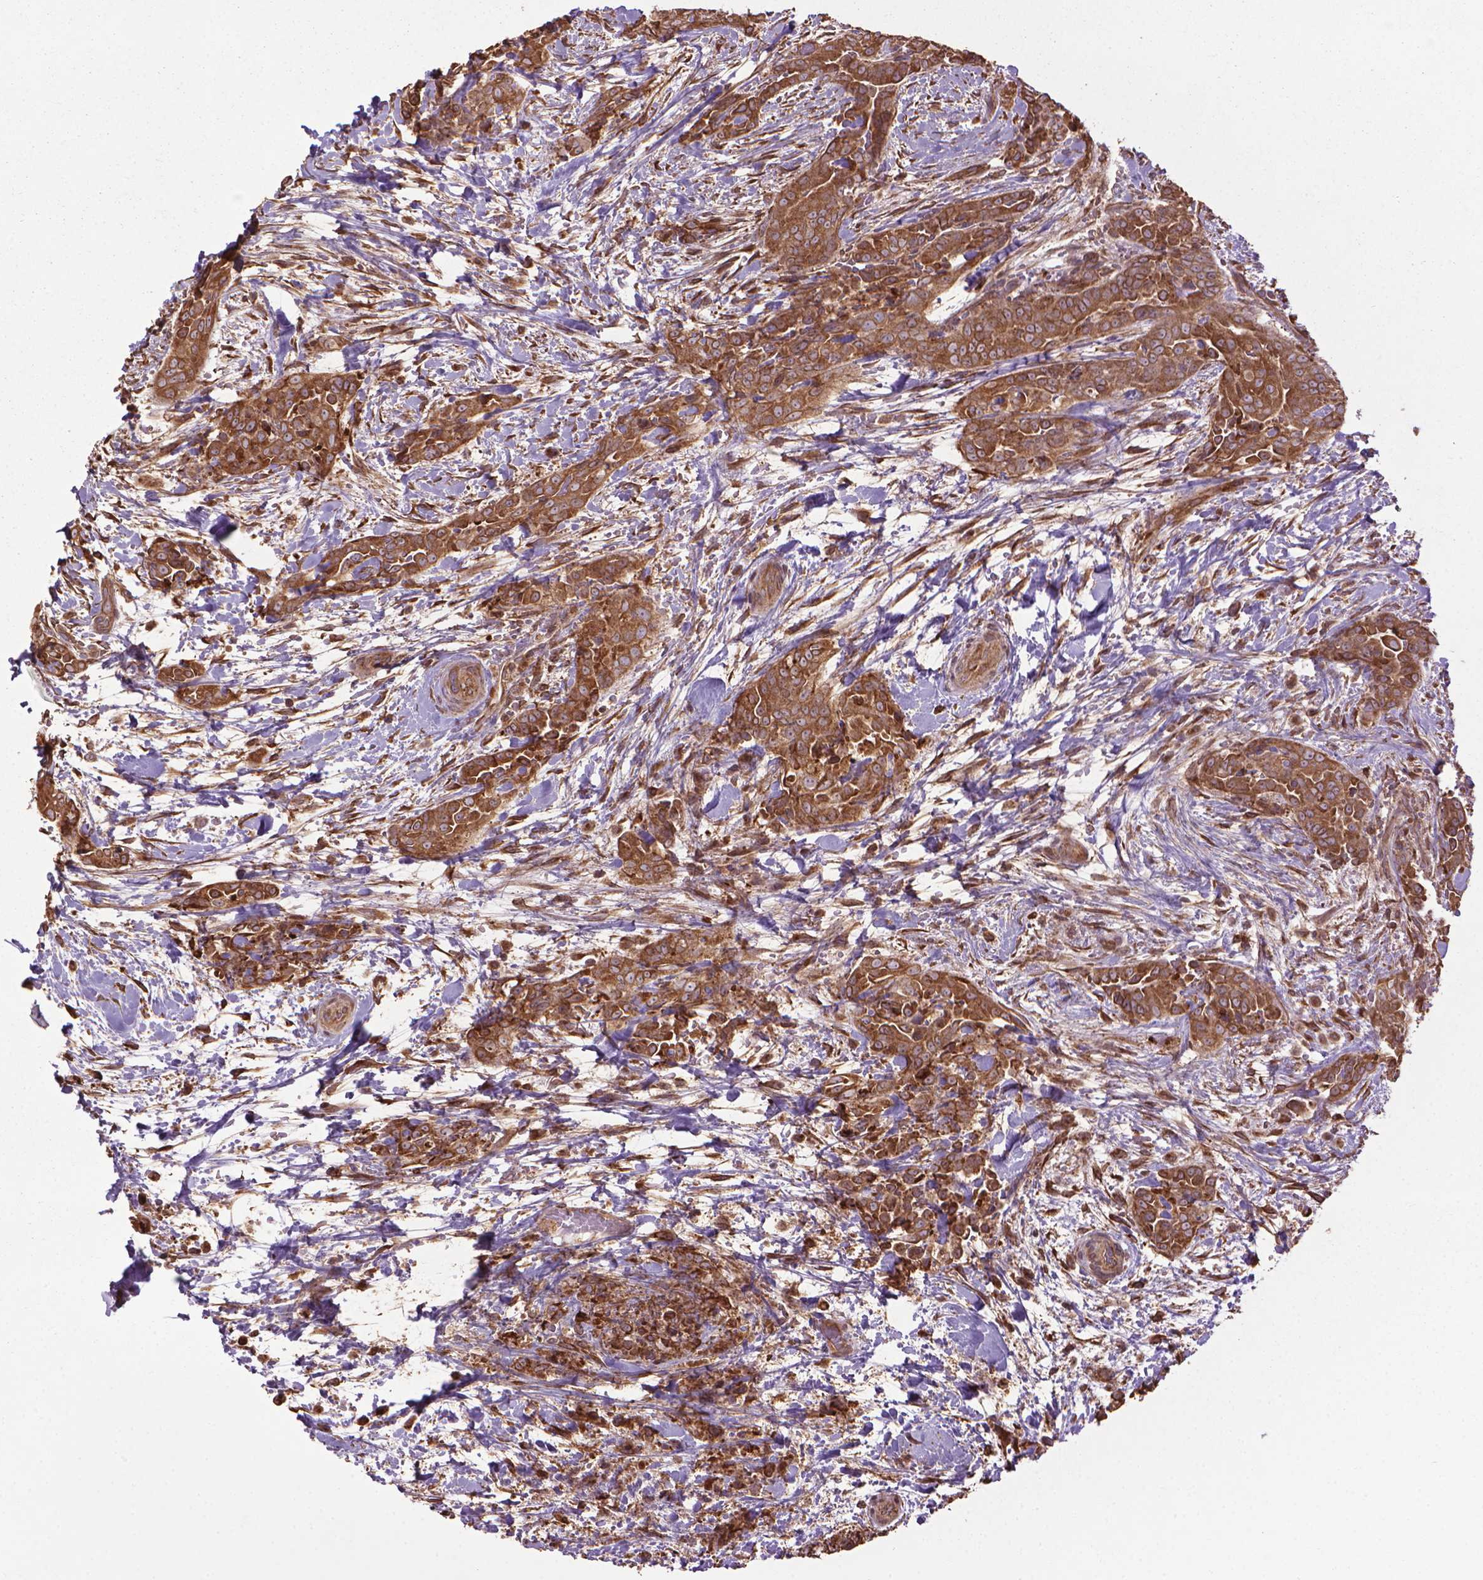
{"staining": {"intensity": "moderate", "quantity": ">75%", "location": "cytoplasmic/membranous"}, "tissue": "thyroid cancer", "cell_type": "Tumor cells", "image_type": "cancer", "snomed": [{"axis": "morphology", "description": "Papillary adenocarcinoma, NOS"}, {"axis": "topography", "description": "Thyroid gland"}], "caption": "Thyroid cancer (papillary adenocarcinoma) stained for a protein shows moderate cytoplasmic/membranous positivity in tumor cells. (DAB (3,3'-diaminobenzidine) IHC, brown staining for protein, blue staining for nuclei).", "gene": "GAS1", "patient": {"sex": "male", "age": 61}}